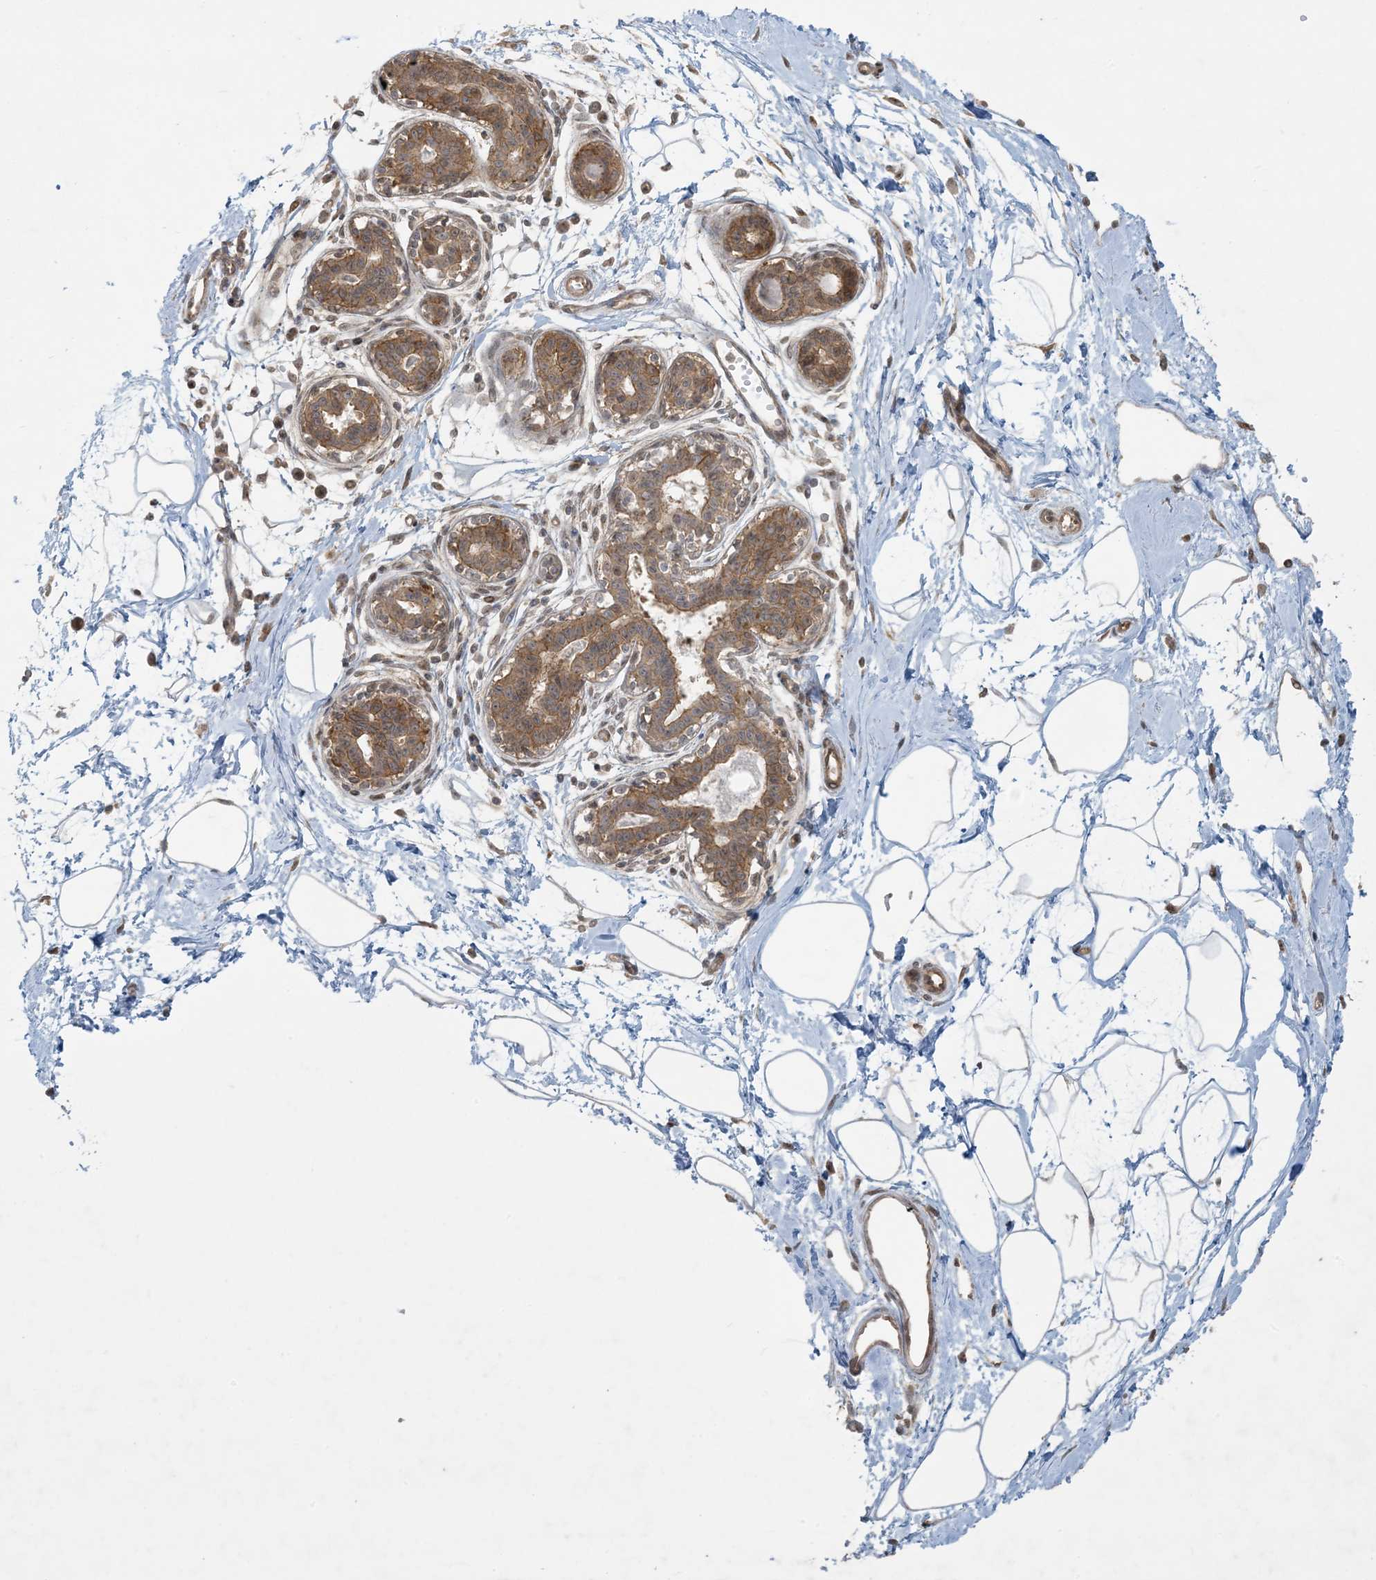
{"staining": {"intensity": "weak", "quantity": "<25%", "location": "cytoplasmic/membranous"}, "tissue": "breast", "cell_type": "Adipocytes", "image_type": "normal", "snomed": [{"axis": "morphology", "description": "Normal tissue, NOS"}, {"axis": "topography", "description": "Breast"}], "caption": "The photomicrograph exhibits no significant expression in adipocytes of breast. Brightfield microscopy of immunohistochemistry stained with DAB (3,3'-diaminobenzidine) (brown) and hematoxylin (blue), captured at high magnification.", "gene": "BCORL1", "patient": {"sex": "female", "age": 45}}